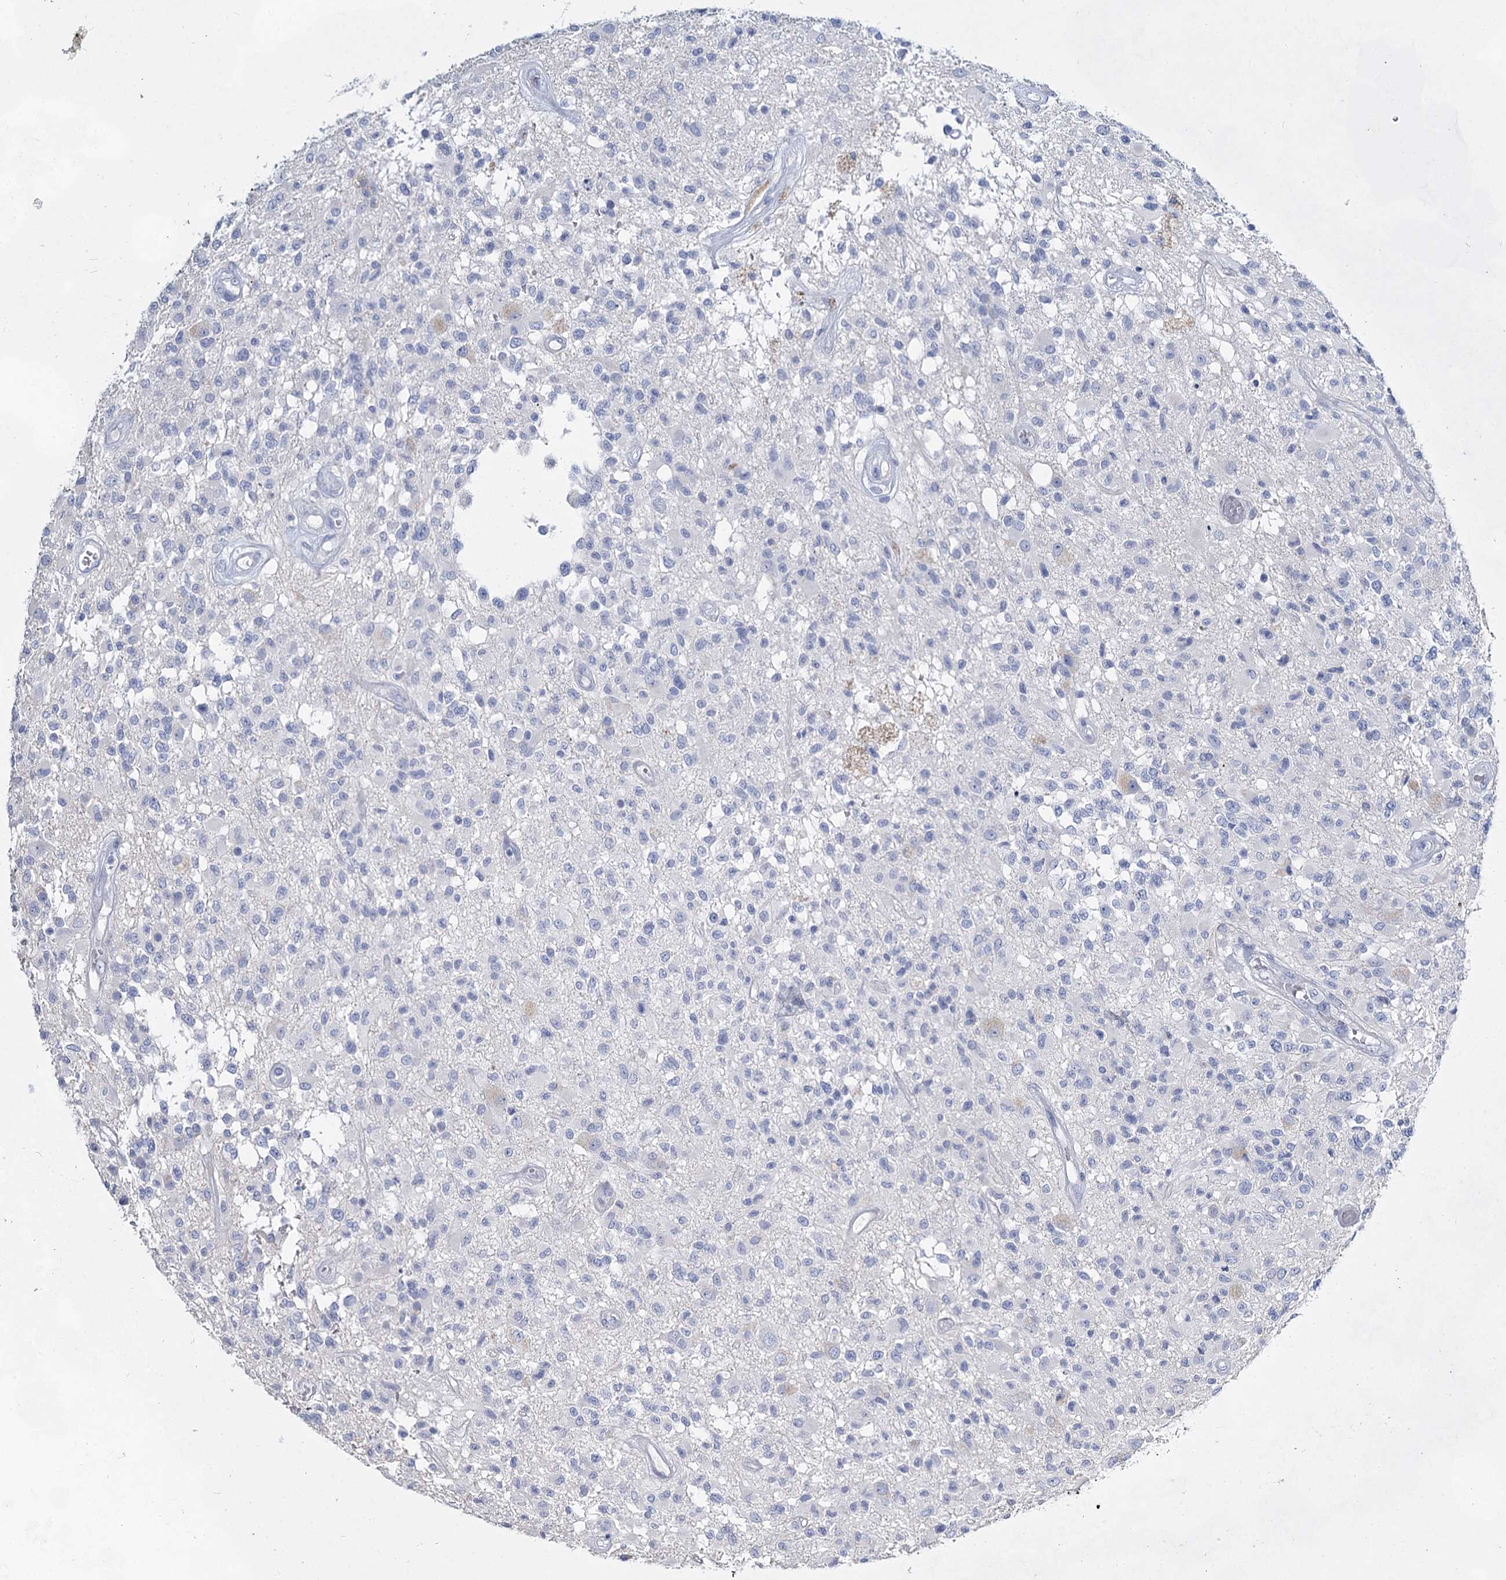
{"staining": {"intensity": "negative", "quantity": "none", "location": "none"}, "tissue": "glioma", "cell_type": "Tumor cells", "image_type": "cancer", "snomed": [{"axis": "morphology", "description": "Glioma, malignant, High grade"}, {"axis": "morphology", "description": "Glioblastoma, NOS"}, {"axis": "topography", "description": "Brain"}], "caption": "An image of glioma stained for a protein demonstrates no brown staining in tumor cells. (DAB (3,3'-diaminobenzidine) IHC visualized using brightfield microscopy, high magnification).", "gene": "SLC17A2", "patient": {"sex": "male", "age": 60}}